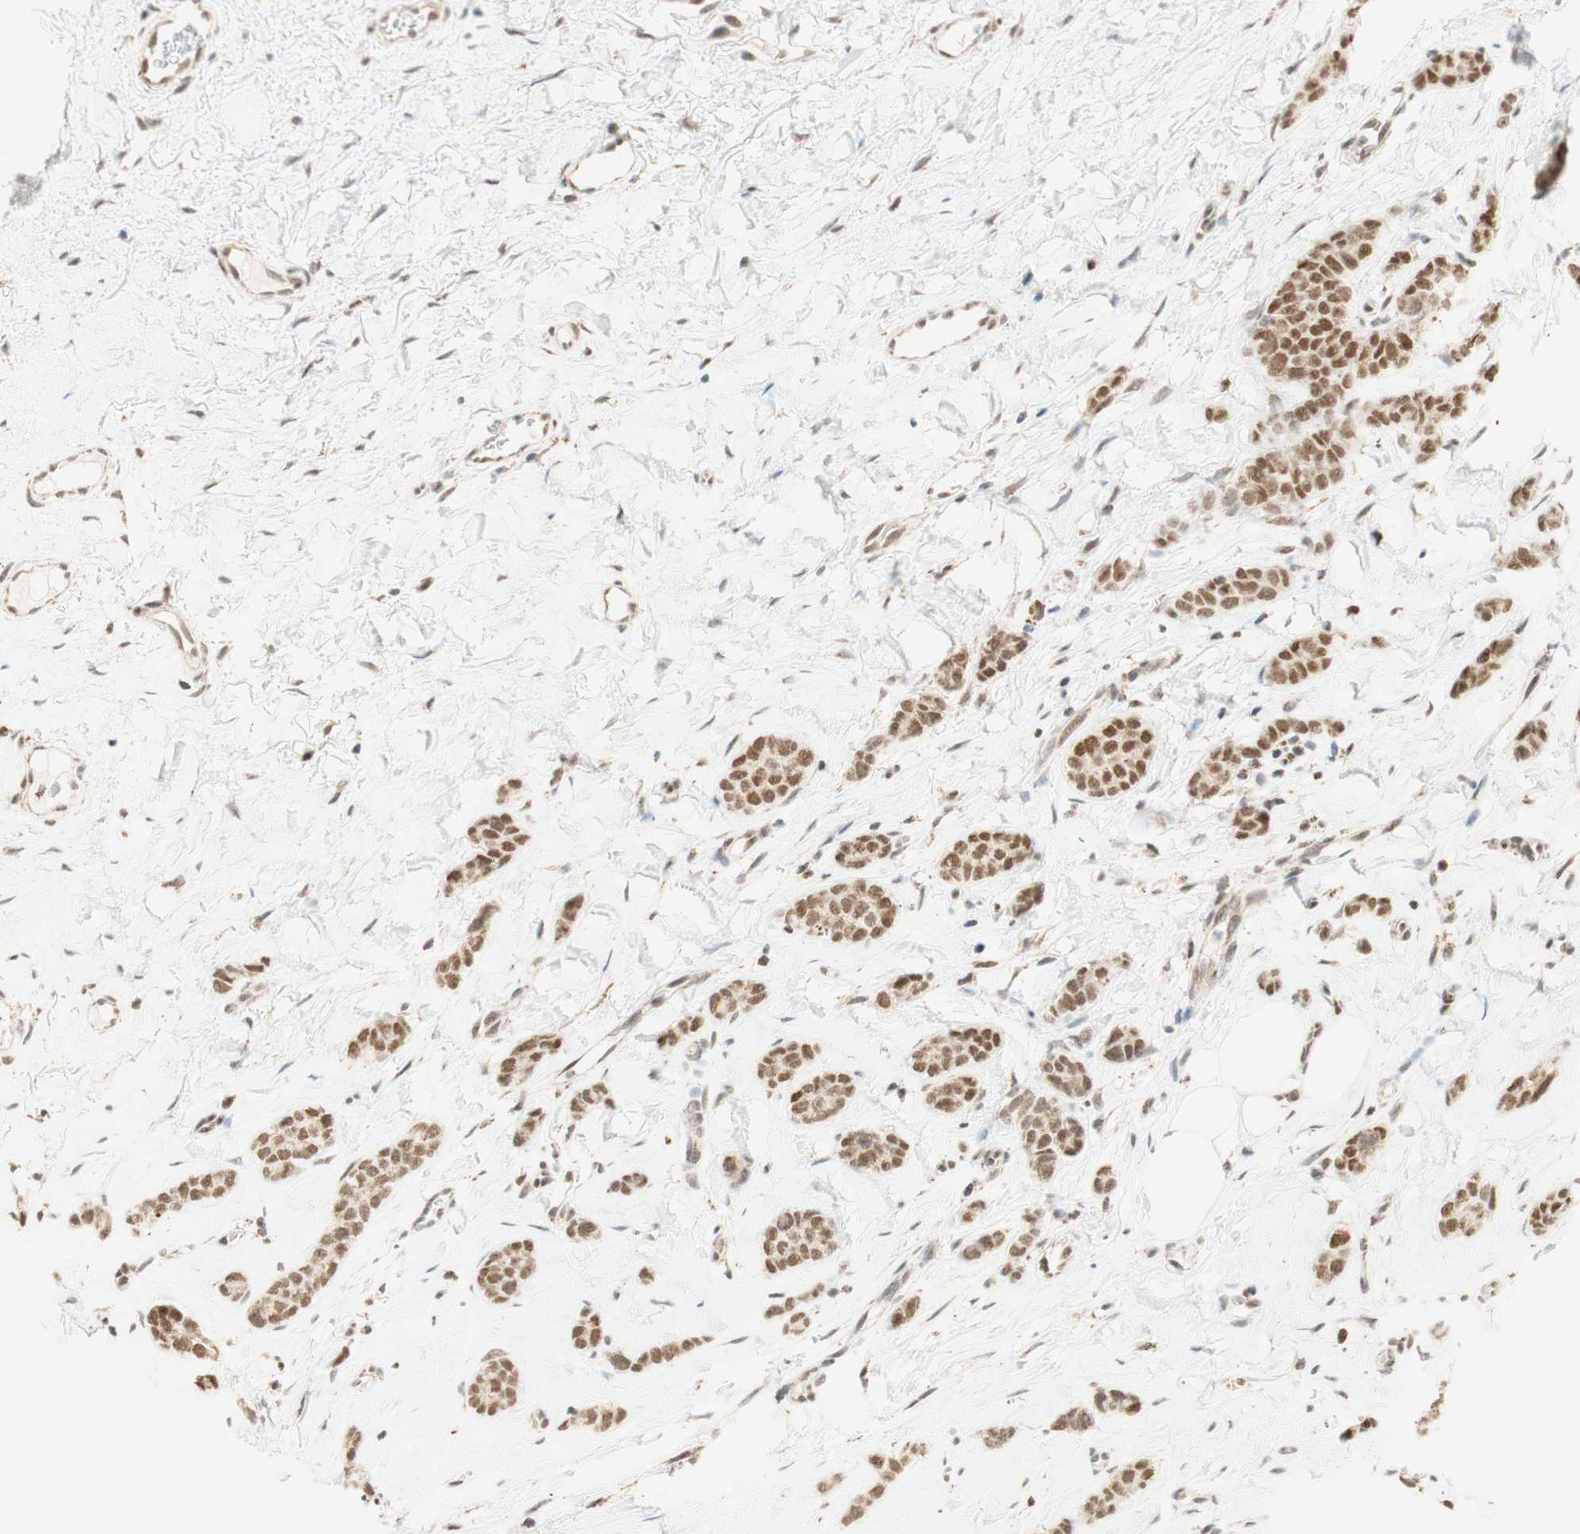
{"staining": {"intensity": "moderate", "quantity": ">75%", "location": "nuclear"}, "tissue": "breast cancer", "cell_type": "Tumor cells", "image_type": "cancer", "snomed": [{"axis": "morphology", "description": "Lobular carcinoma"}, {"axis": "topography", "description": "Skin"}, {"axis": "topography", "description": "Breast"}], "caption": "An immunohistochemistry micrograph of tumor tissue is shown. Protein staining in brown labels moderate nuclear positivity in breast cancer (lobular carcinoma) within tumor cells.", "gene": "ZNF782", "patient": {"sex": "female", "age": 46}}